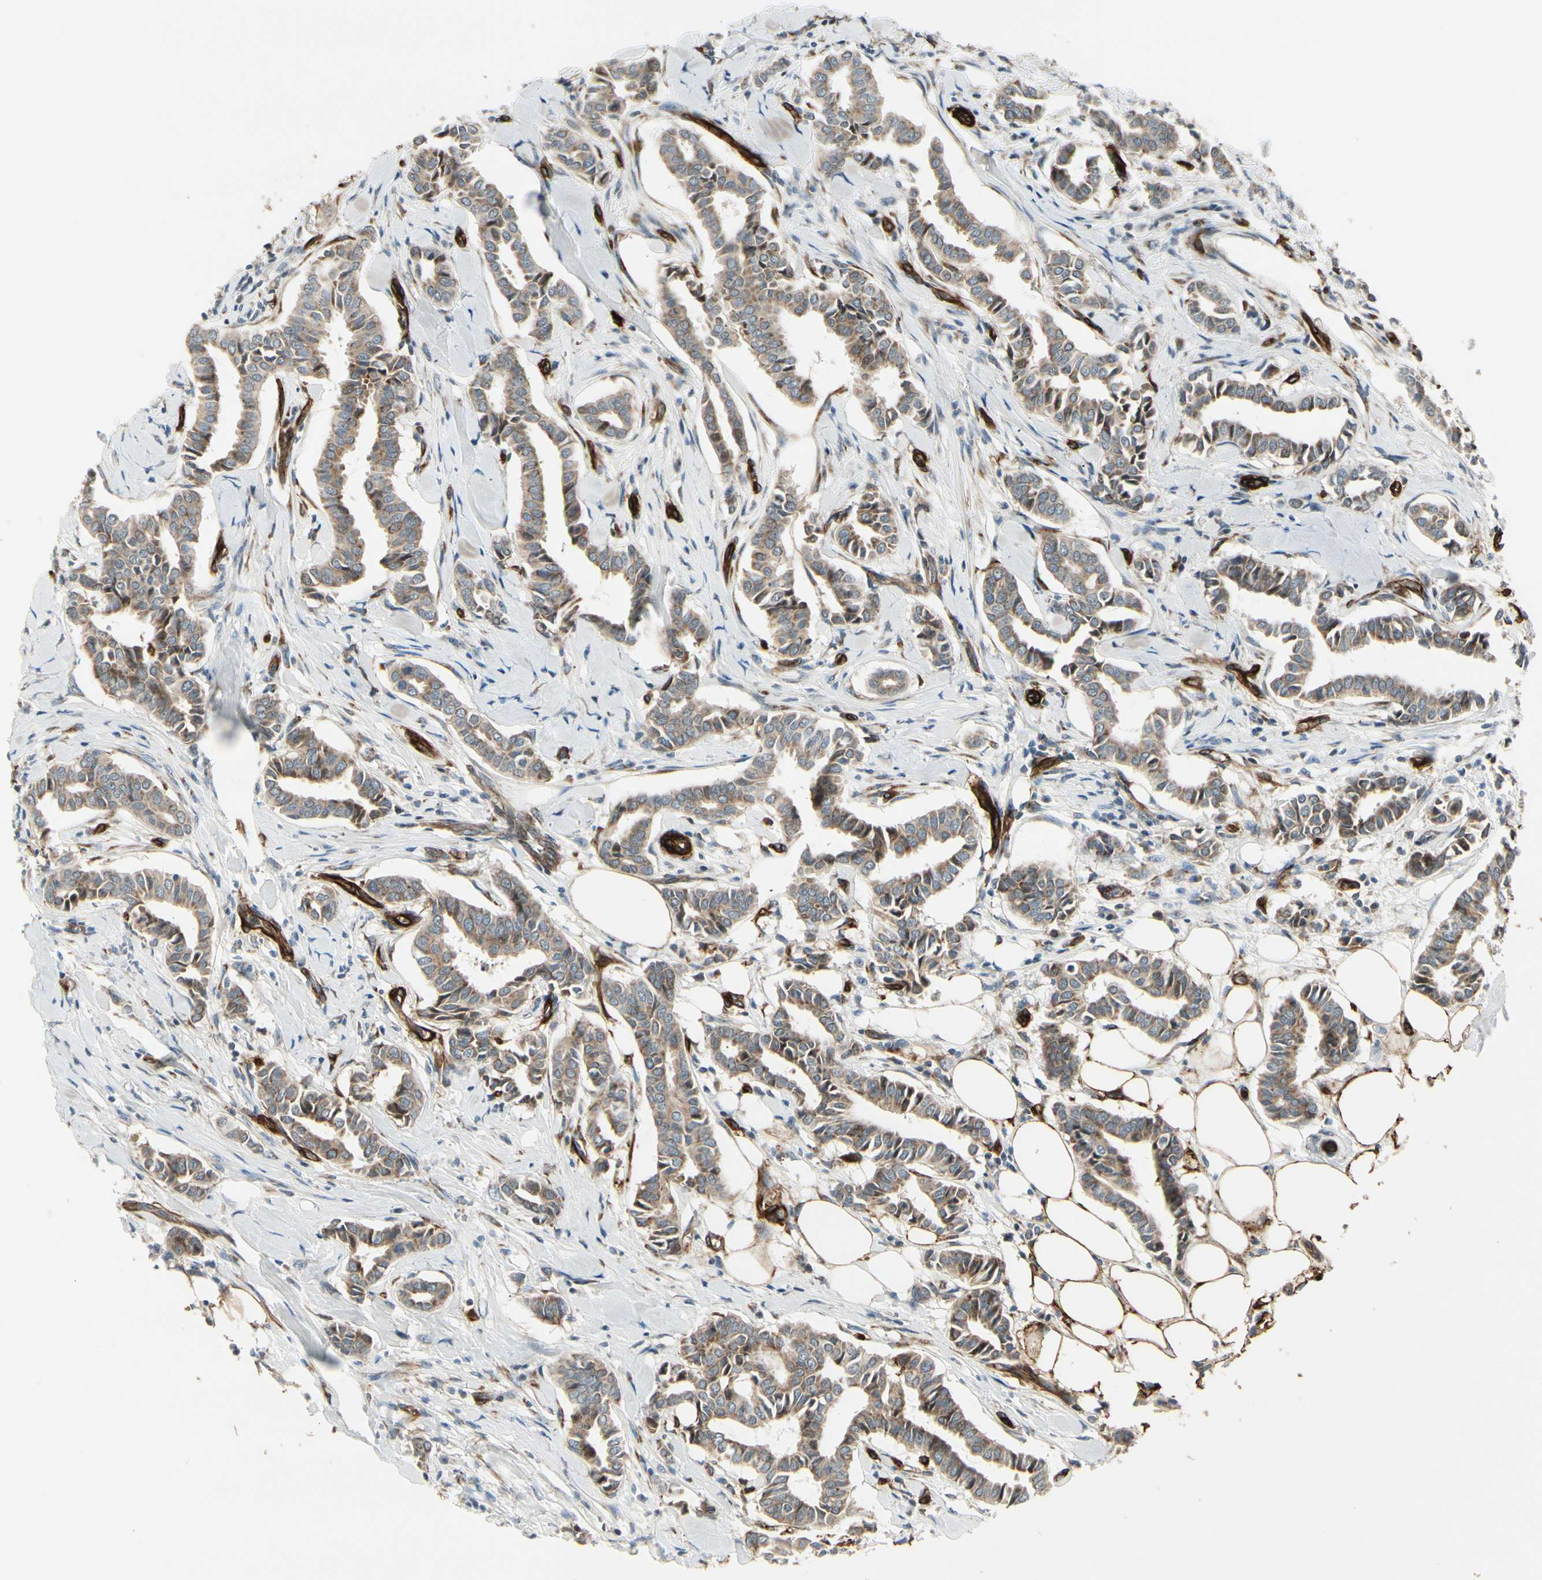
{"staining": {"intensity": "weak", "quantity": ">75%", "location": "cytoplasmic/membranous"}, "tissue": "head and neck cancer", "cell_type": "Tumor cells", "image_type": "cancer", "snomed": [{"axis": "morphology", "description": "Adenocarcinoma, NOS"}, {"axis": "topography", "description": "Salivary gland"}, {"axis": "topography", "description": "Head-Neck"}], "caption": "This image reveals IHC staining of human head and neck cancer (adenocarcinoma), with low weak cytoplasmic/membranous expression in about >75% of tumor cells.", "gene": "MCAM", "patient": {"sex": "female", "age": 59}}